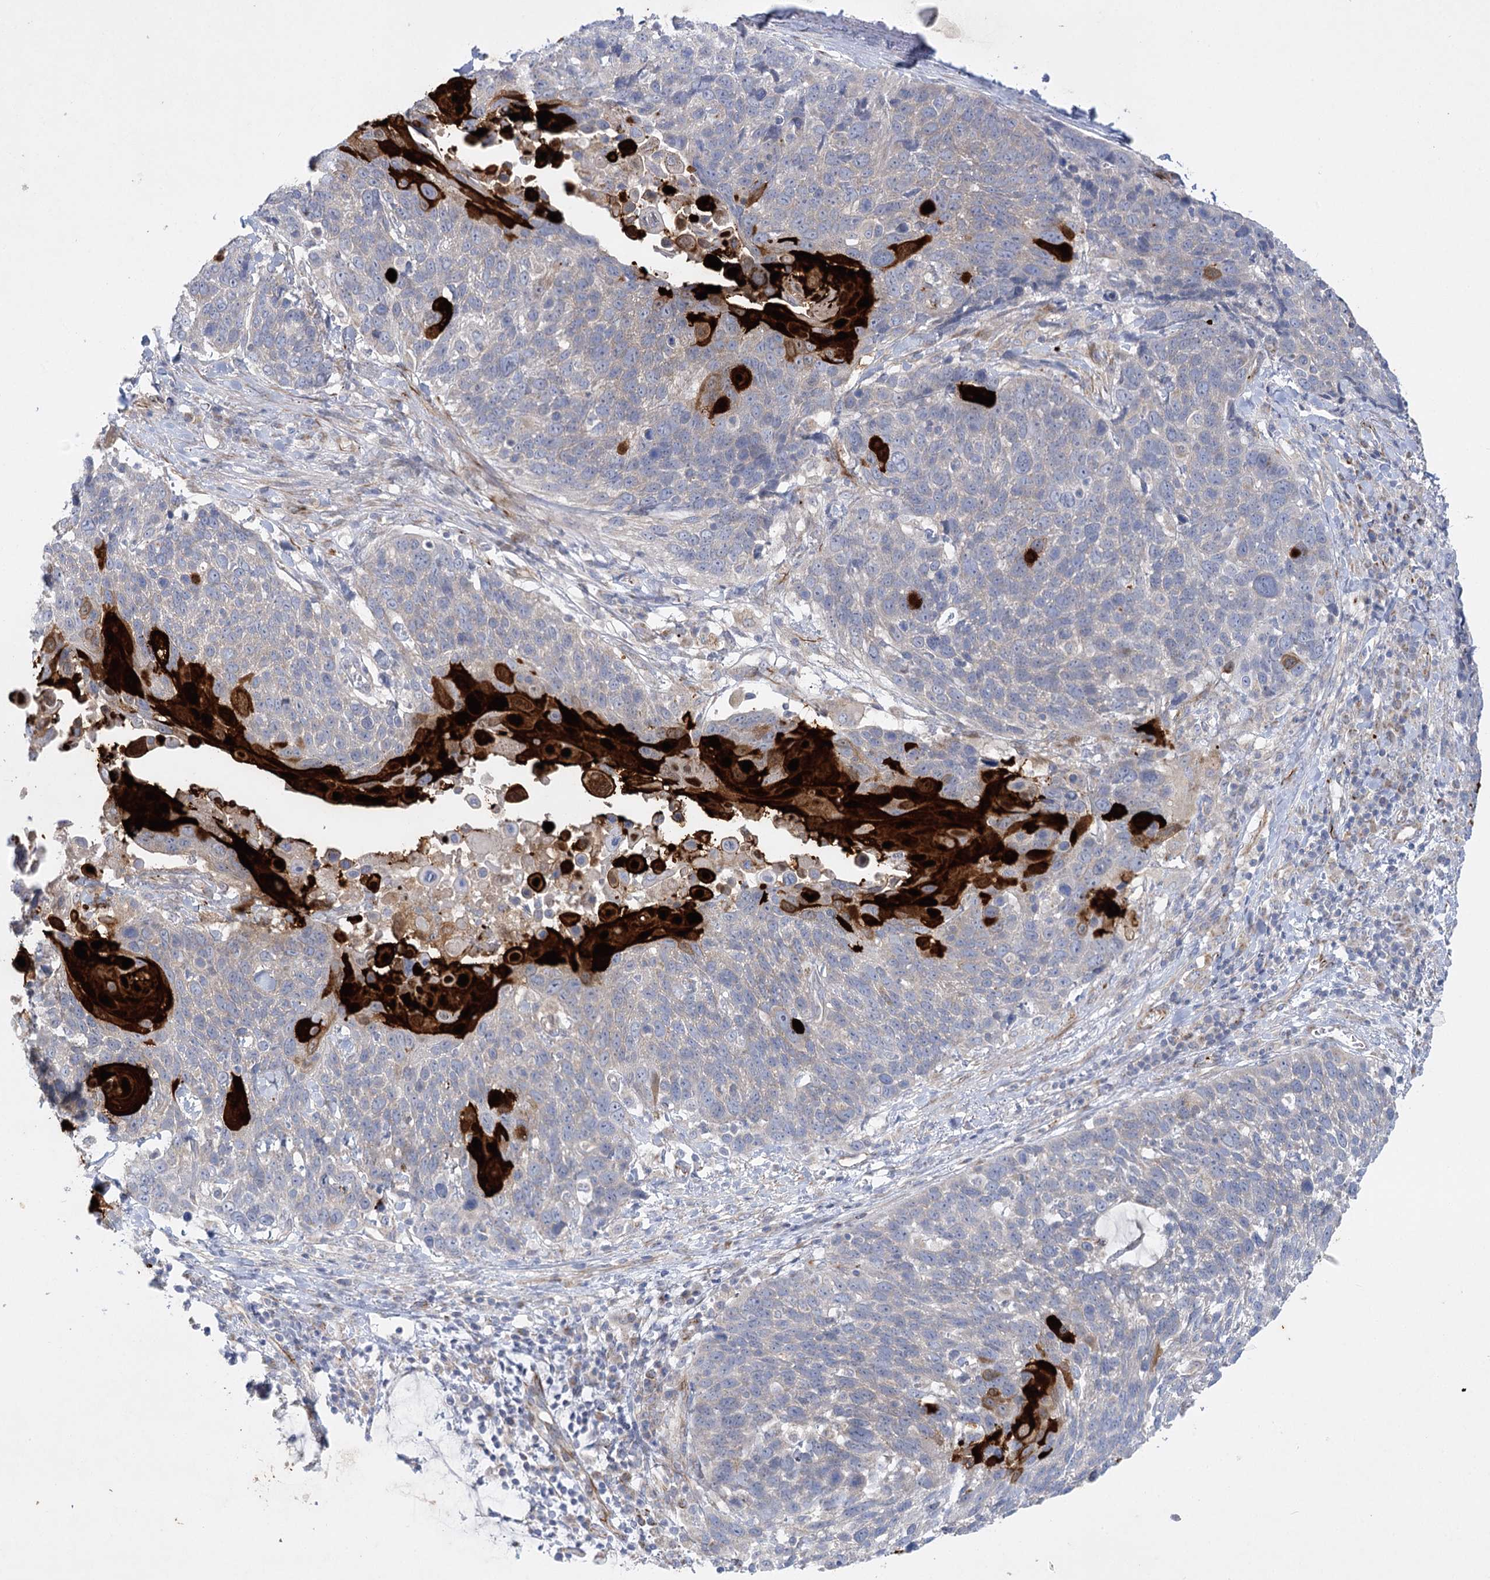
{"staining": {"intensity": "negative", "quantity": "none", "location": "none"}, "tissue": "lung cancer", "cell_type": "Tumor cells", "image_type": "cancer", "snomed": [{"axis": "morphology", "description": "Squamous cell carcinoma, NOS"}, {"axis": "topography", "description": "Lung"}], "caption": "This is an immunohistochemistry (IHC) histopathology image of lung squamous cell carcinoma. There is no positivity in tumor cells.", "gene": "DHTKD1", "patient": {"sex": "male", "age": 66}}